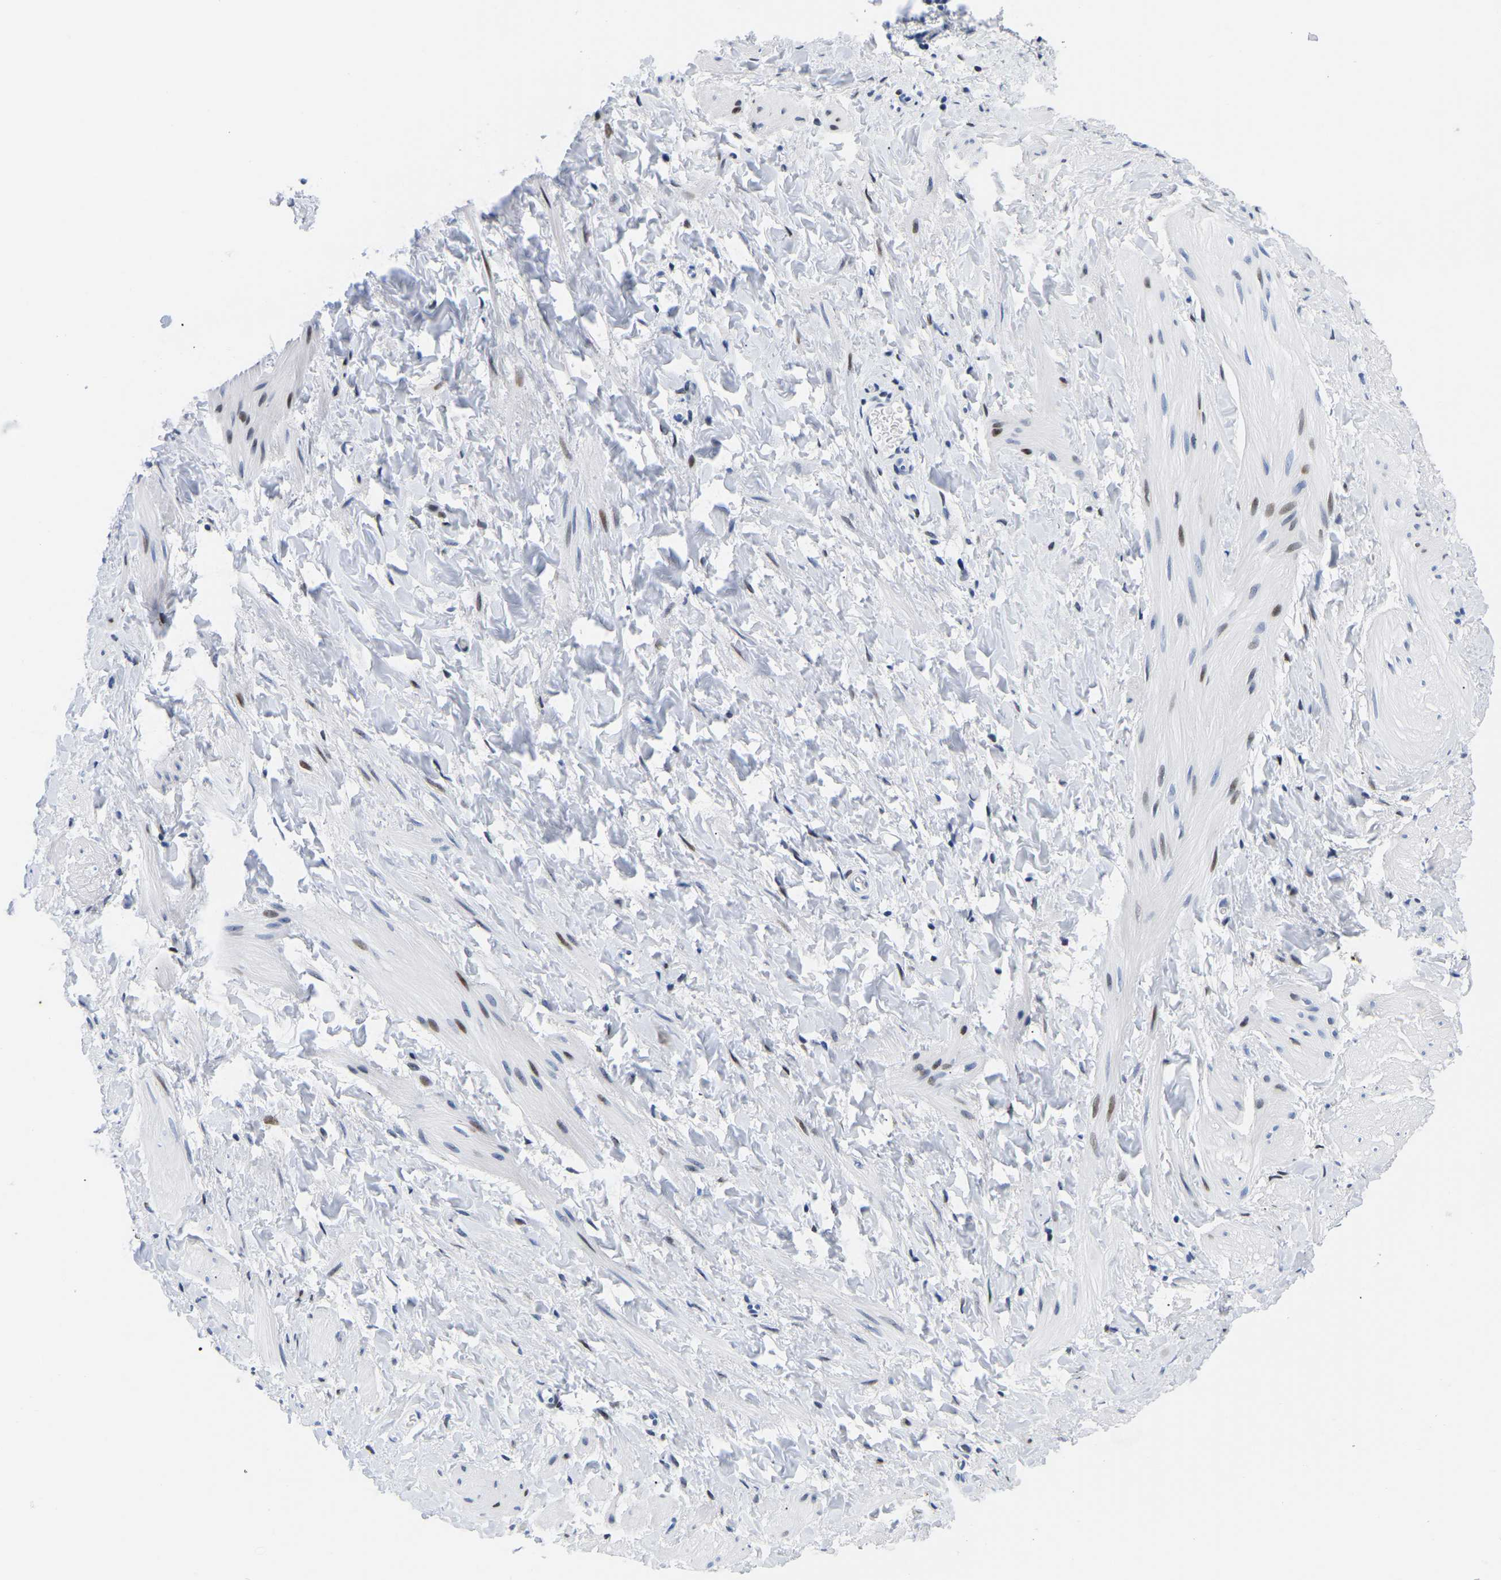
{"staining": {"intensity": "weak", "quantity": "<25%", "location": "nuclear"}, "tissue": "smooth muscle", "cell_type": "Smooth muscle cells", "image_type": "normal", "snomed": [{"axis": "morphology", "description": "Normal tissue, NOS"}, {"axis": "topography", "description": "Smooth muscle"}], "caption": "Smooth muscle was stained to show a protein in brown. There is no significant staining in smooth muscle cells. (DAB immunohistochemistry, high magnification).", "gene": "UPK3A", "patient": {"sex": "male", "age": 16}}